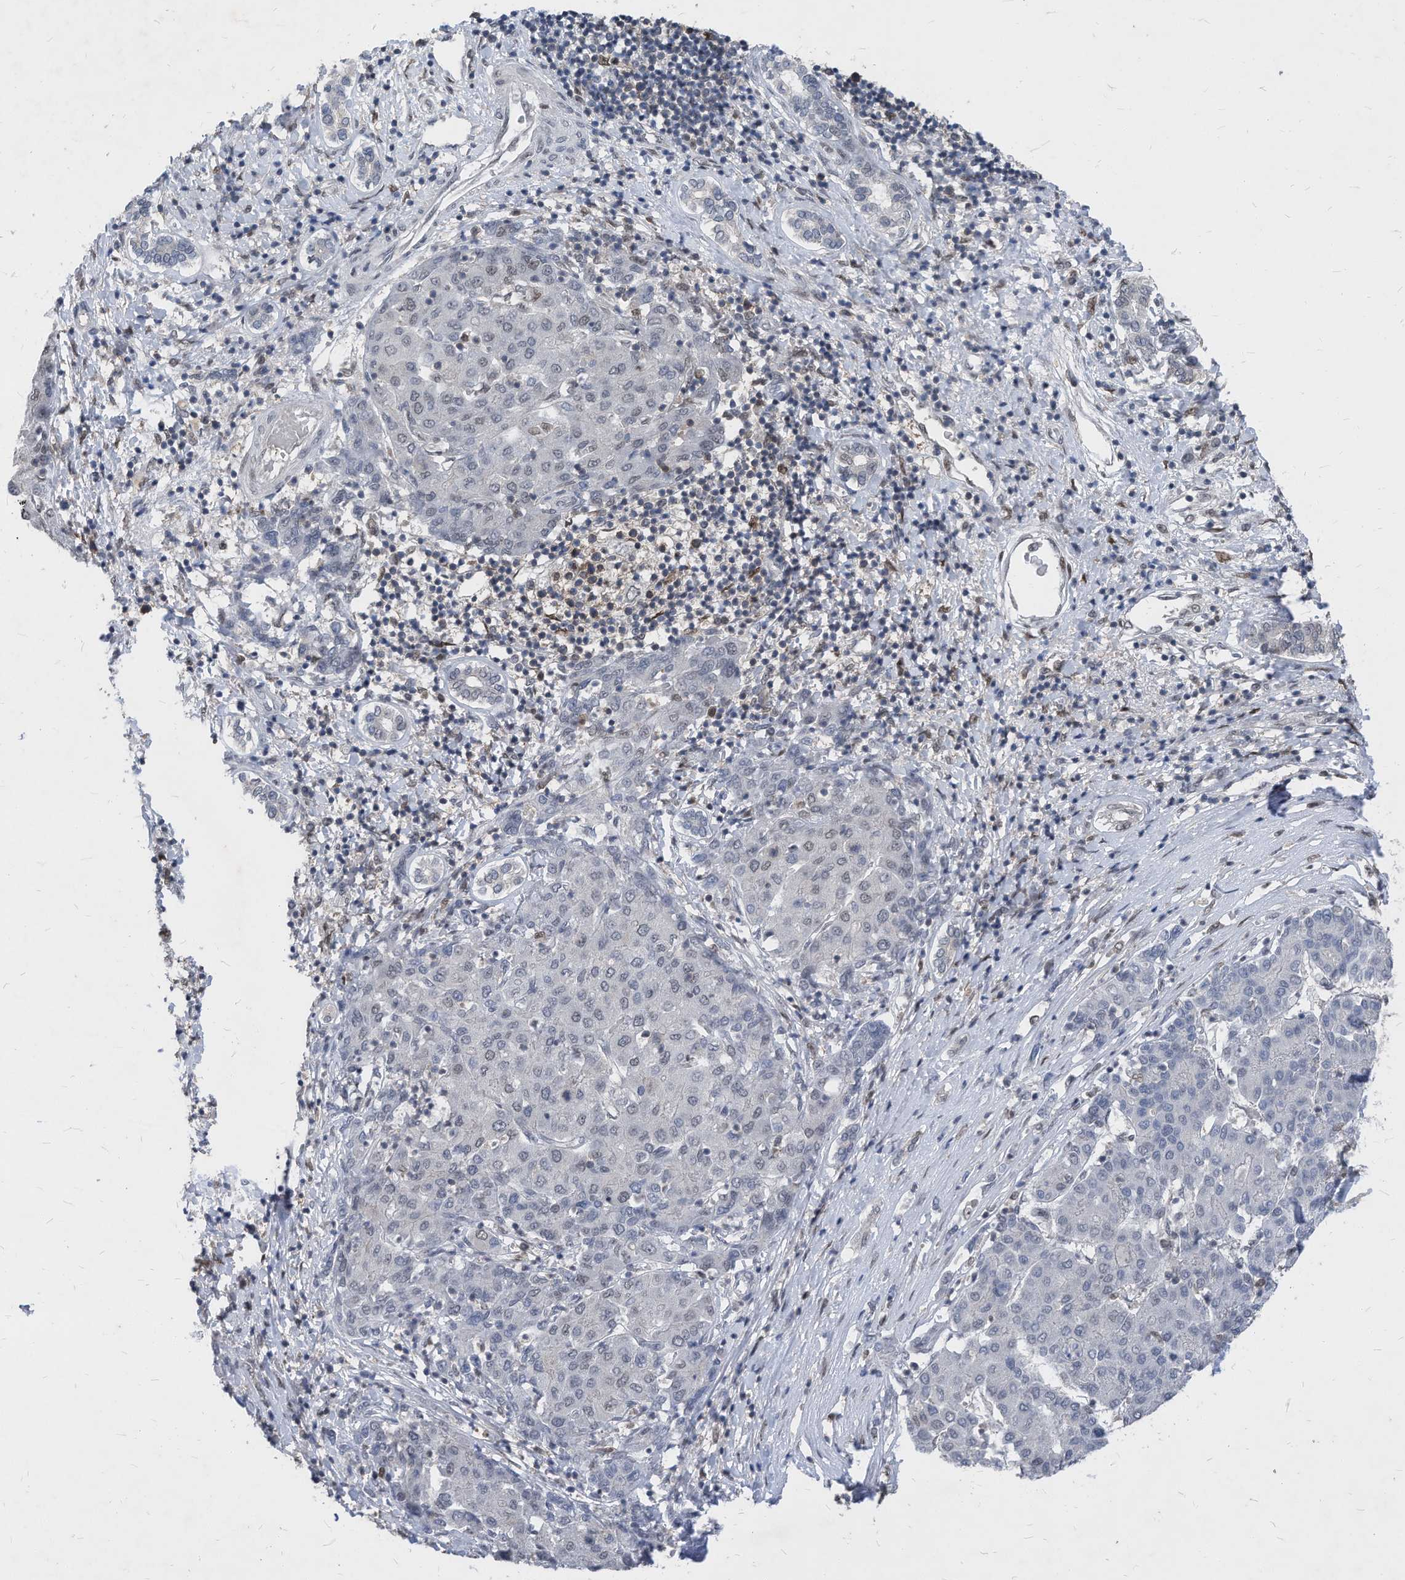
{"staining": {"intensity": "negative", "quantity": "none", "location": "none"}, "tissue": "liver cancer", "cell_type": "Tumor cells", "image_type": "cancer", "snomed": [{"axis": "morphology", "description": "Carcinoma, Hepatocellular, NOS"}, {"axis": "topography", "description": "Liver"}], "caption": "This is an immunohistochemistry histopathology image of liver cancer. There is no expression in tumor cells.", "gene": "KPNB1", "patient": {"sex": "male", "age": 65}}